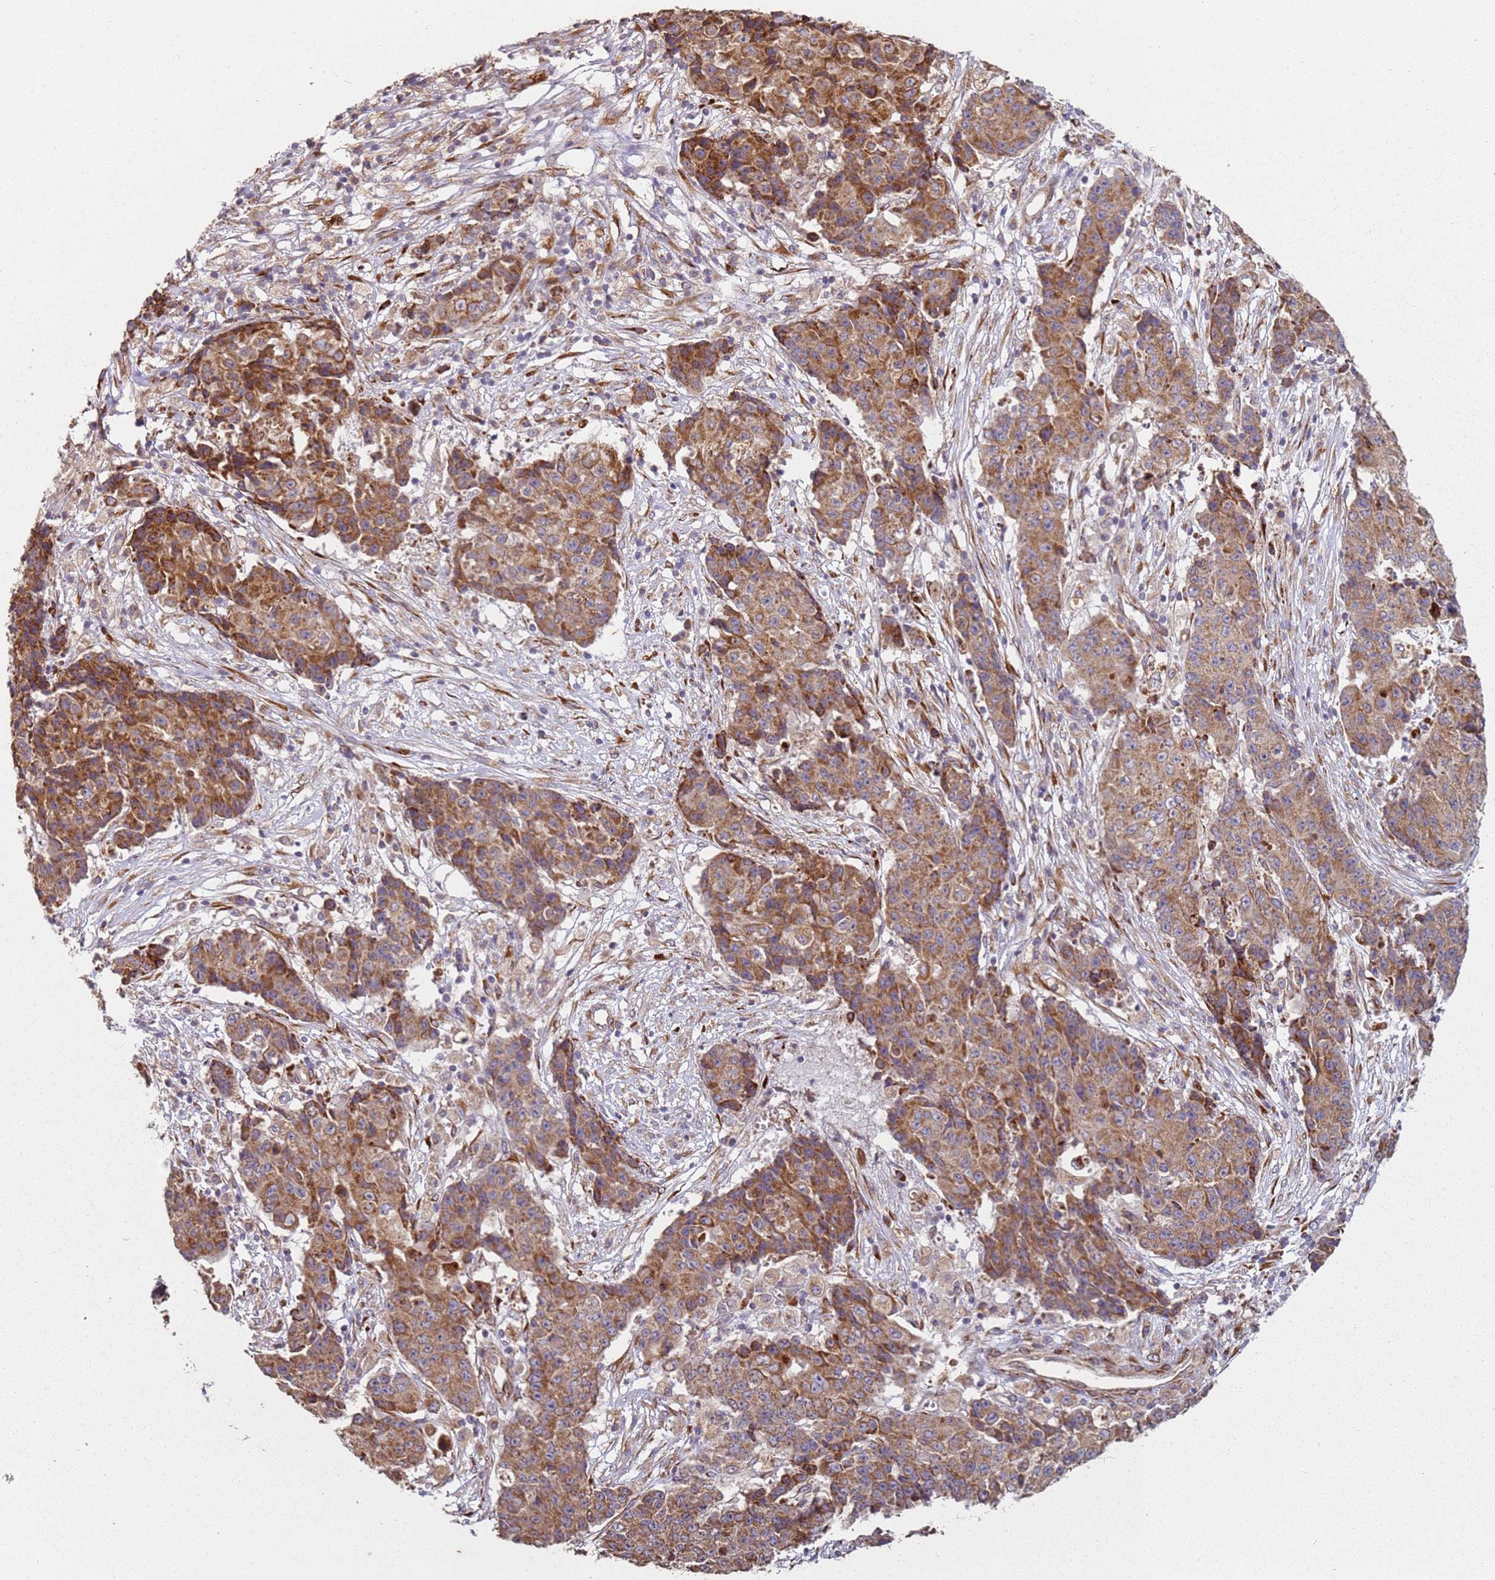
{"staining": {"intensity": "moderate", "quantity": ">75%", "location": "cytoplasmic/membranous"}, "tissue": "ovarian cancer", "cell_type": "Tumor cells", "image_type": "cancer", "snomed": [{"axis": "morphology", "description": "Carcinoma, endometroid"}, {"axis": "topography", "description": "Ovary"}], "caption": "Protein expression analysis of human ovarian cancer reveals moderate cytoplasmic/membranous expression in approximately >75% of tumor cells. (DAB (3,3'-diaminobenzidine) IHC with brightfield microscopy, high magnification).", "gene": "ARFRP1", "patient": {"sex": "female", "age": 42}}